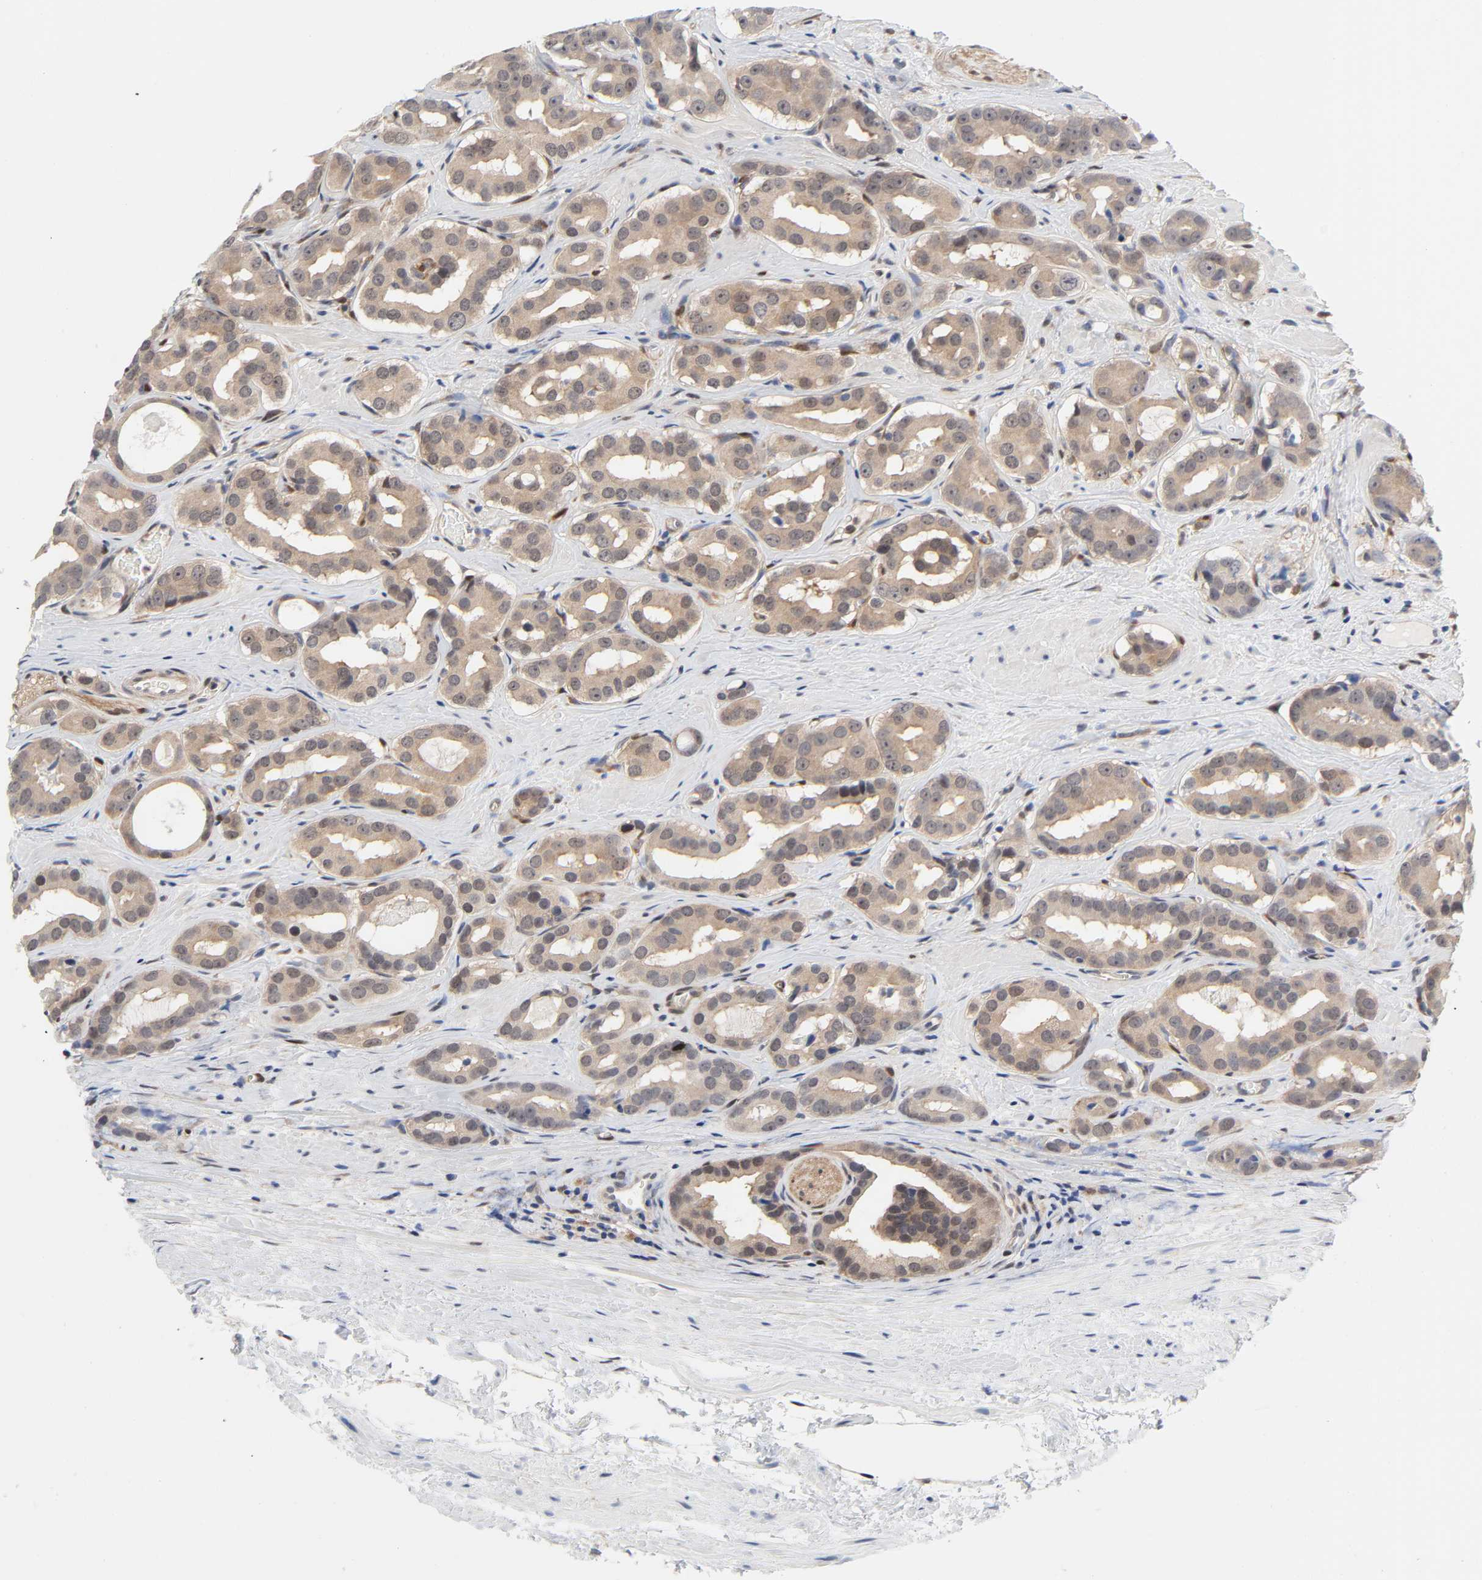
{"staining": {"intensity": "moderate", "quantity": ">75%", "location": "cytoplasmic/membranous"}, "tissue": "prostate cancer", "cell_type": "Tumor cells", "image_type": "cancer", "snomed": [{"axis": "morphology", "description": "Adenocarcinoma, Low grade"}, {"axis": "topography", "description": "Prostate"}], "caption": "Prostate low-grade adenocarcinoma stained with DAB (3,3'-diaminobenzidine) immunohistochemistry reveals medium levels of moderate cytoplasmic/membranous positivity in about >75% of tumor cells.", "gene": "PTEN", "patient": {"sex": "male", "age": 59}}